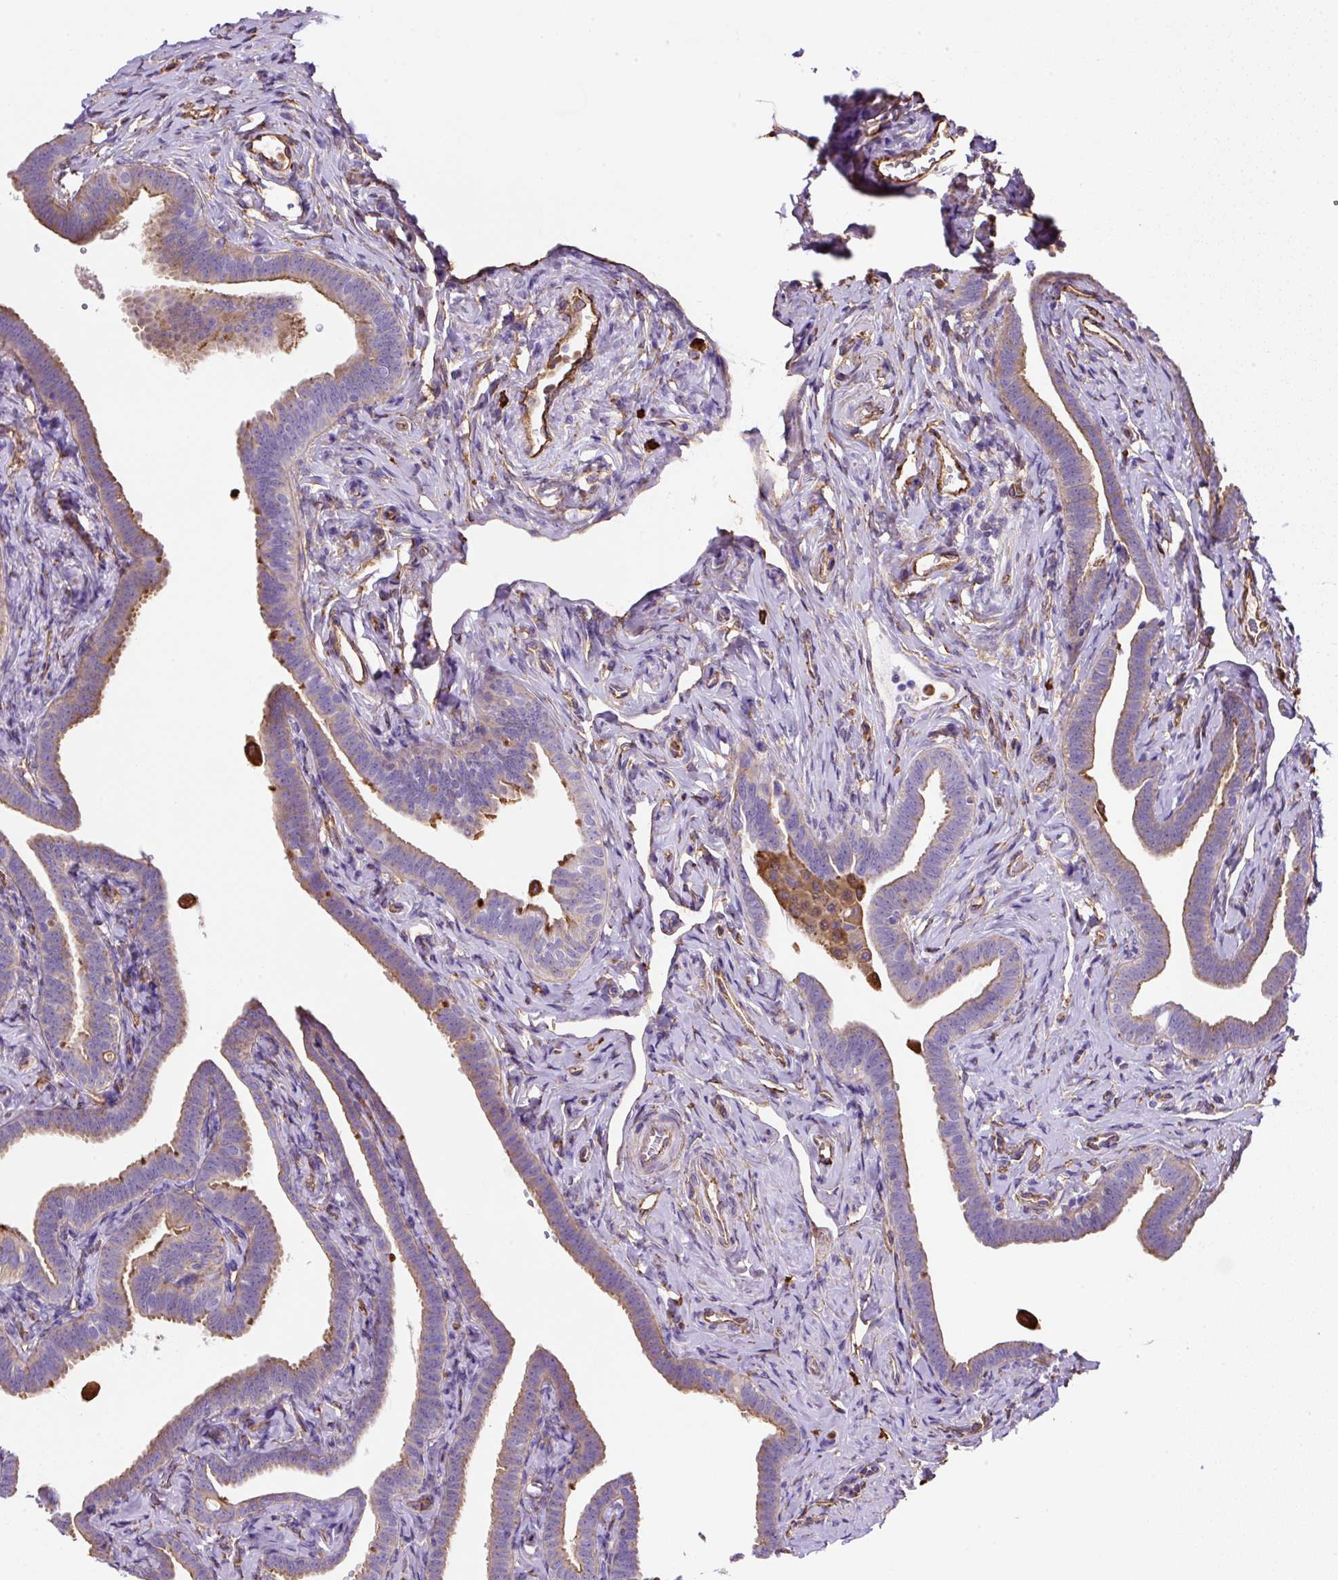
{"staining": {"intensity": "strong", "quantity": "25%-75%", "location": "cytoplasmic/membranous"}, "tissue": "fallopian tube", "cell_type": "Glandular cells", "image_type": "normal", "snomed": [{"axis": "morphology", "description": "Normal tissue, NOS"}, {"axis": "topography", "description": "Fallopian tube"}], "caption": "Fallopian tube was stained to show a protein in brown. There is high levels of strong cytoplasmic/membranous positivity in approximately 25%-75% of glandular cells. The protein of interest is shown in brown color, while the nuclei are stained blue.", "gene": "MAGEB5", "patient": {"sex": "female", "age": 69}}